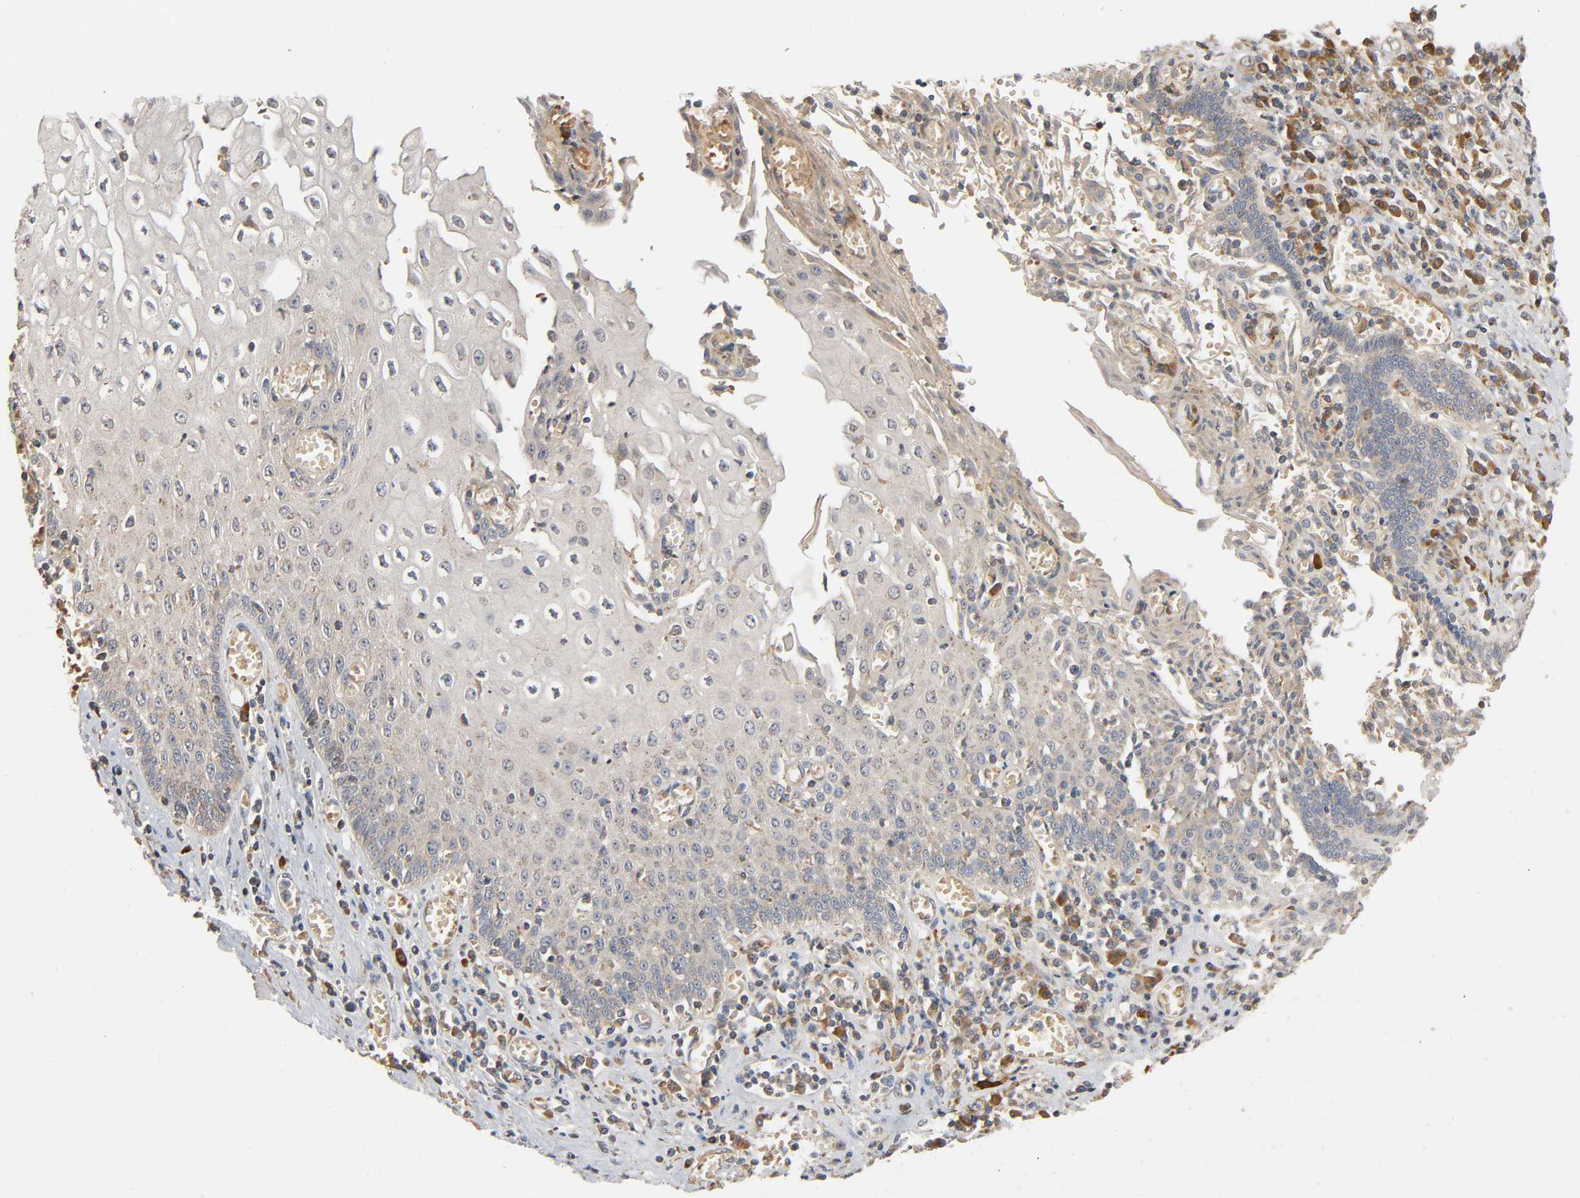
{"staining": {"intensity": "negative", "quantity": "none", "location": "none"}, "tissue": "esophagus", "cell_type": "Squamous epithelial cells", "image_type": "normal", "snomed": [{"axis": "morphology", "description": "Normal tissue, NOS"}, {"axis": "morphology", "description": "Squamous cell carcinoma, NOS"}, {"axis": "topography", "description": "Esophagus"}], "caption": "Immunohistochemical staining of unremarkable human esophagus reveals no significant positivity in squamous epithelial cells. (DAB (3,3'-diaminobenzidine) immunohistochemistry visualized using brightfield microscopy, high magnification).", "gene": "SGSM1", "patient": {"sex": "male", "age": 65}}